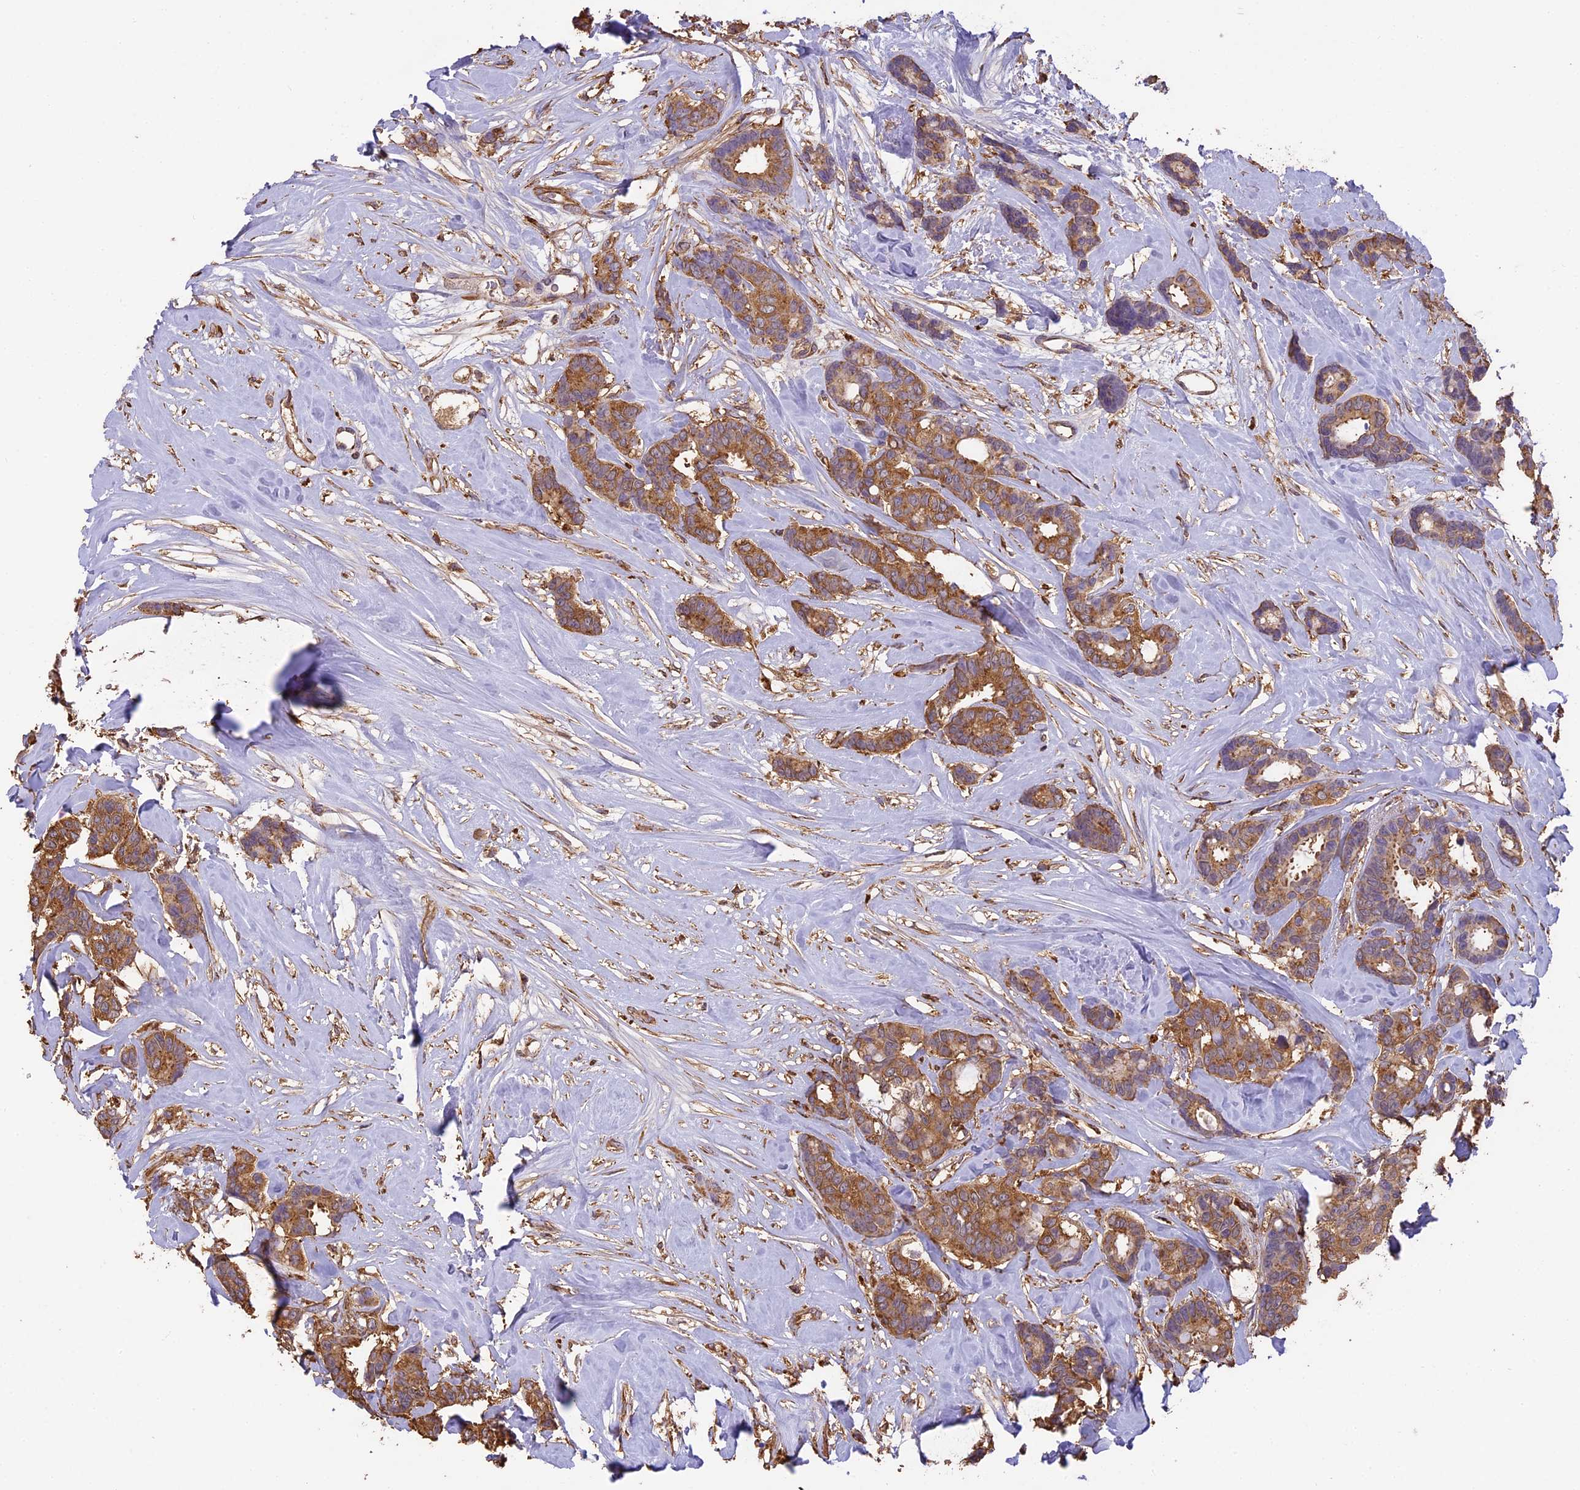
{"staining": {"intensity": "moderate", "quantity": ">75%", "location": "cytoplasmic/membranous"}, "tissue": "breast cancer", "cell_type": "Tumor cells", "image_type": "cancer", "snomed": [{"axis": "morphology", "description": "Duct carcinoma"}, {"axis": "topography", "description": "Breast"}], "caption": "Protein analysis of breast cancer (infiltrating ductal carcinoma) tissue reveals moderate cytoplasmic/membranous staining in approximately >75% of tumor cells. The protein is stained brown, and the nuclei are stained in blue (DAB IHC with brightfield microscopy, high magnification).", "gene": "ARHGAP19", "patient": {"sex": "female", "age": 87}}